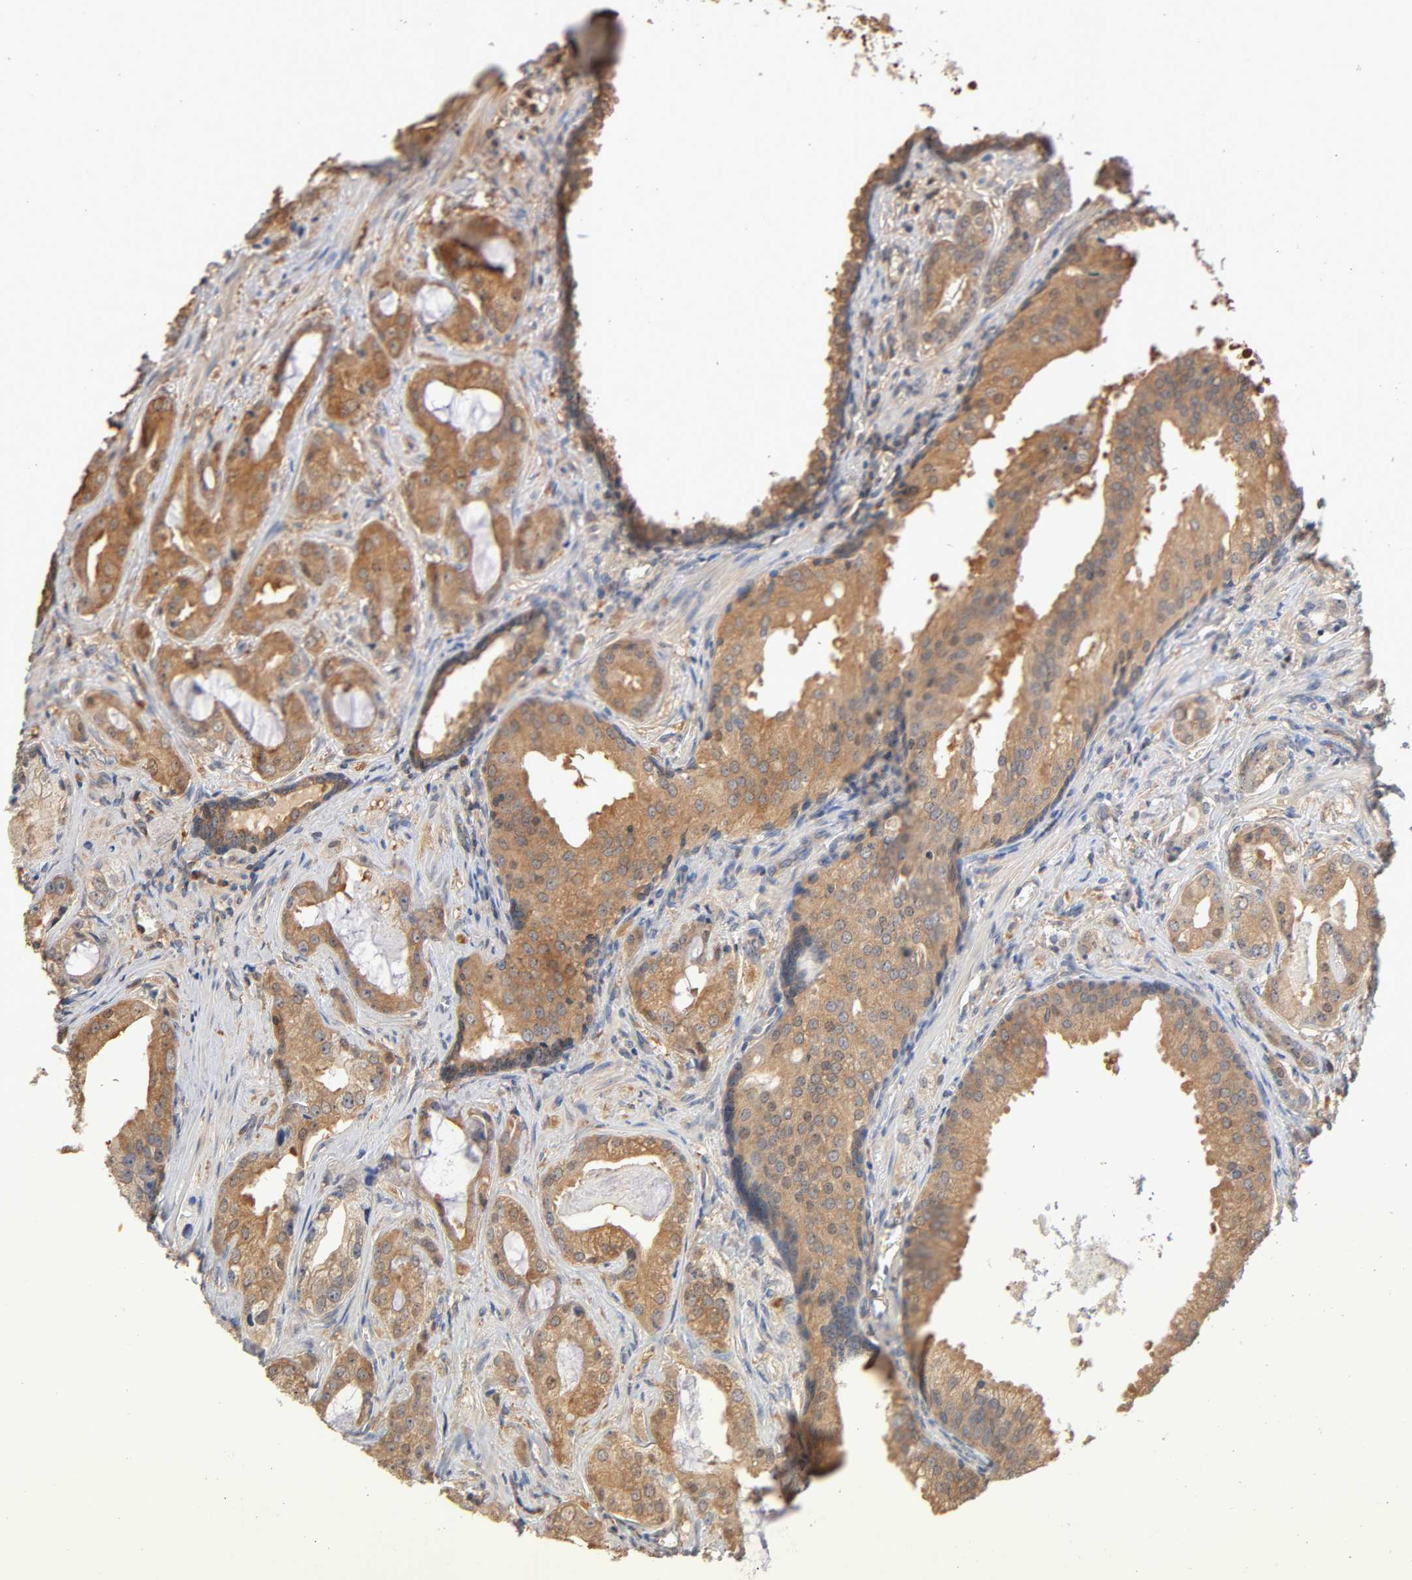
{"staining": {"intensity": "moderate", "quantity": ">75%", "location": "cytoplasmic/membranous"}, "tissue": "prostate cancer", "cell_type": "Tumor cells", "image_type": "cancer", "snomed": [{"axis": "morphology", "description": "Adenocarcinoma, Low grade"}, {"axis": "topography", "description": "Prostate"}], "caption": "The immunohistochemical stain highlights moderate cytoplasmic/membranous positivity in tumor cells of adenocarcinoma (low-grade) (prostate) tissue. (Stains: DAB (3,3'-diaminobenzidine) in brown, nuclei in blue, Microscopy: brightfield microscopy at high magnification).", "gene": "ALDOA", "patient": {"sex": "male", "age": 59}}